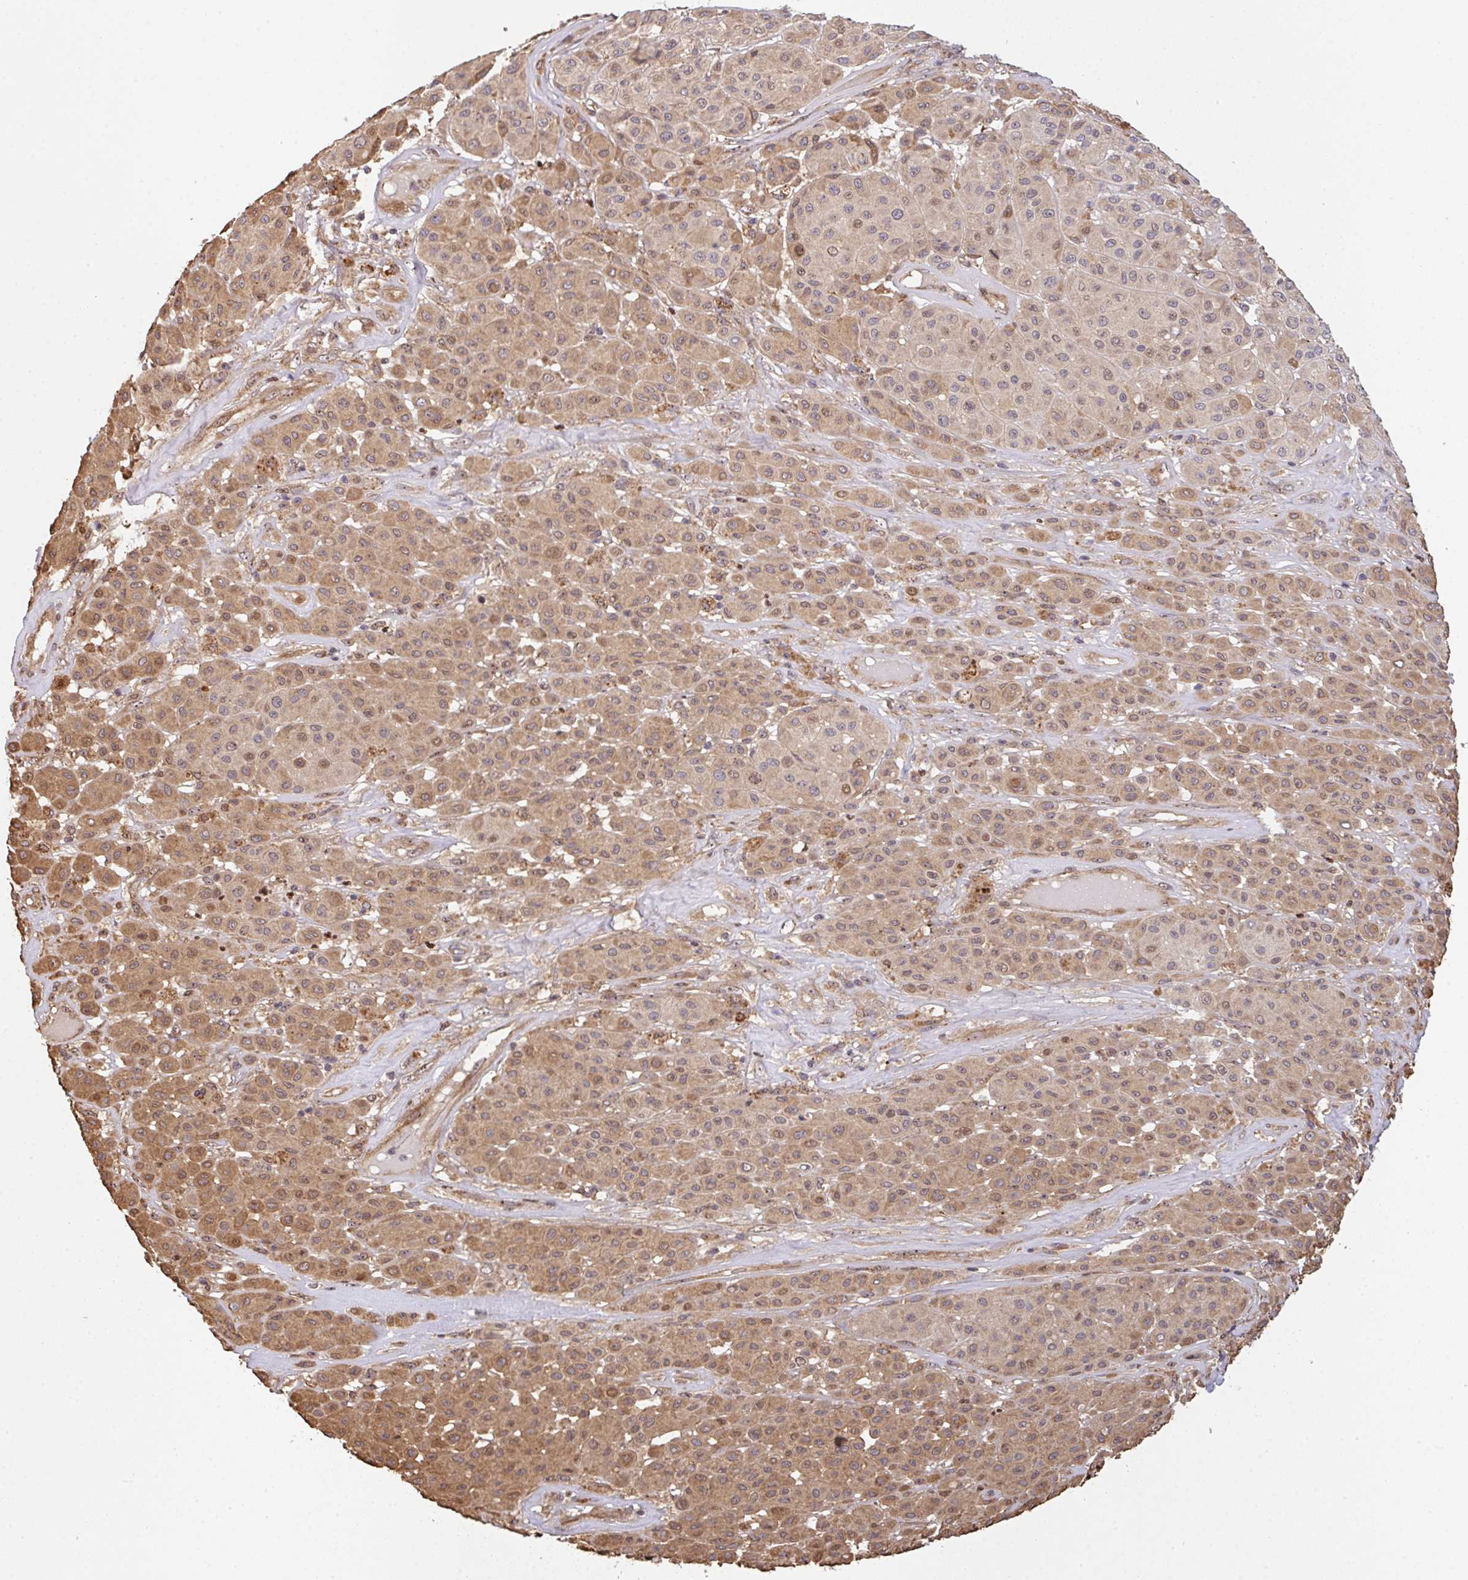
{"staining": {"intensity": "moderate", "quantity": "25%-75%", "location": "cytoplasmic/membranous,nuclear"}, "tissue": "melanoma", "cell_type": "Tumor cells", "image_type": "cancer", "snomed": [{"axis": "morphology", "description": "Malignant melanoma, Metastatic site"}, {"axis": "topography", "description": "Smooth muscle"}], "caption": "Melanoma stained for a protein (brown) shows moderate cytoplasmic/membranous and nuclear positive staining in about 25%-75% of tumor cells.", "gene": "SIMC1", "patient": {"sex": "male", "age": 41}}